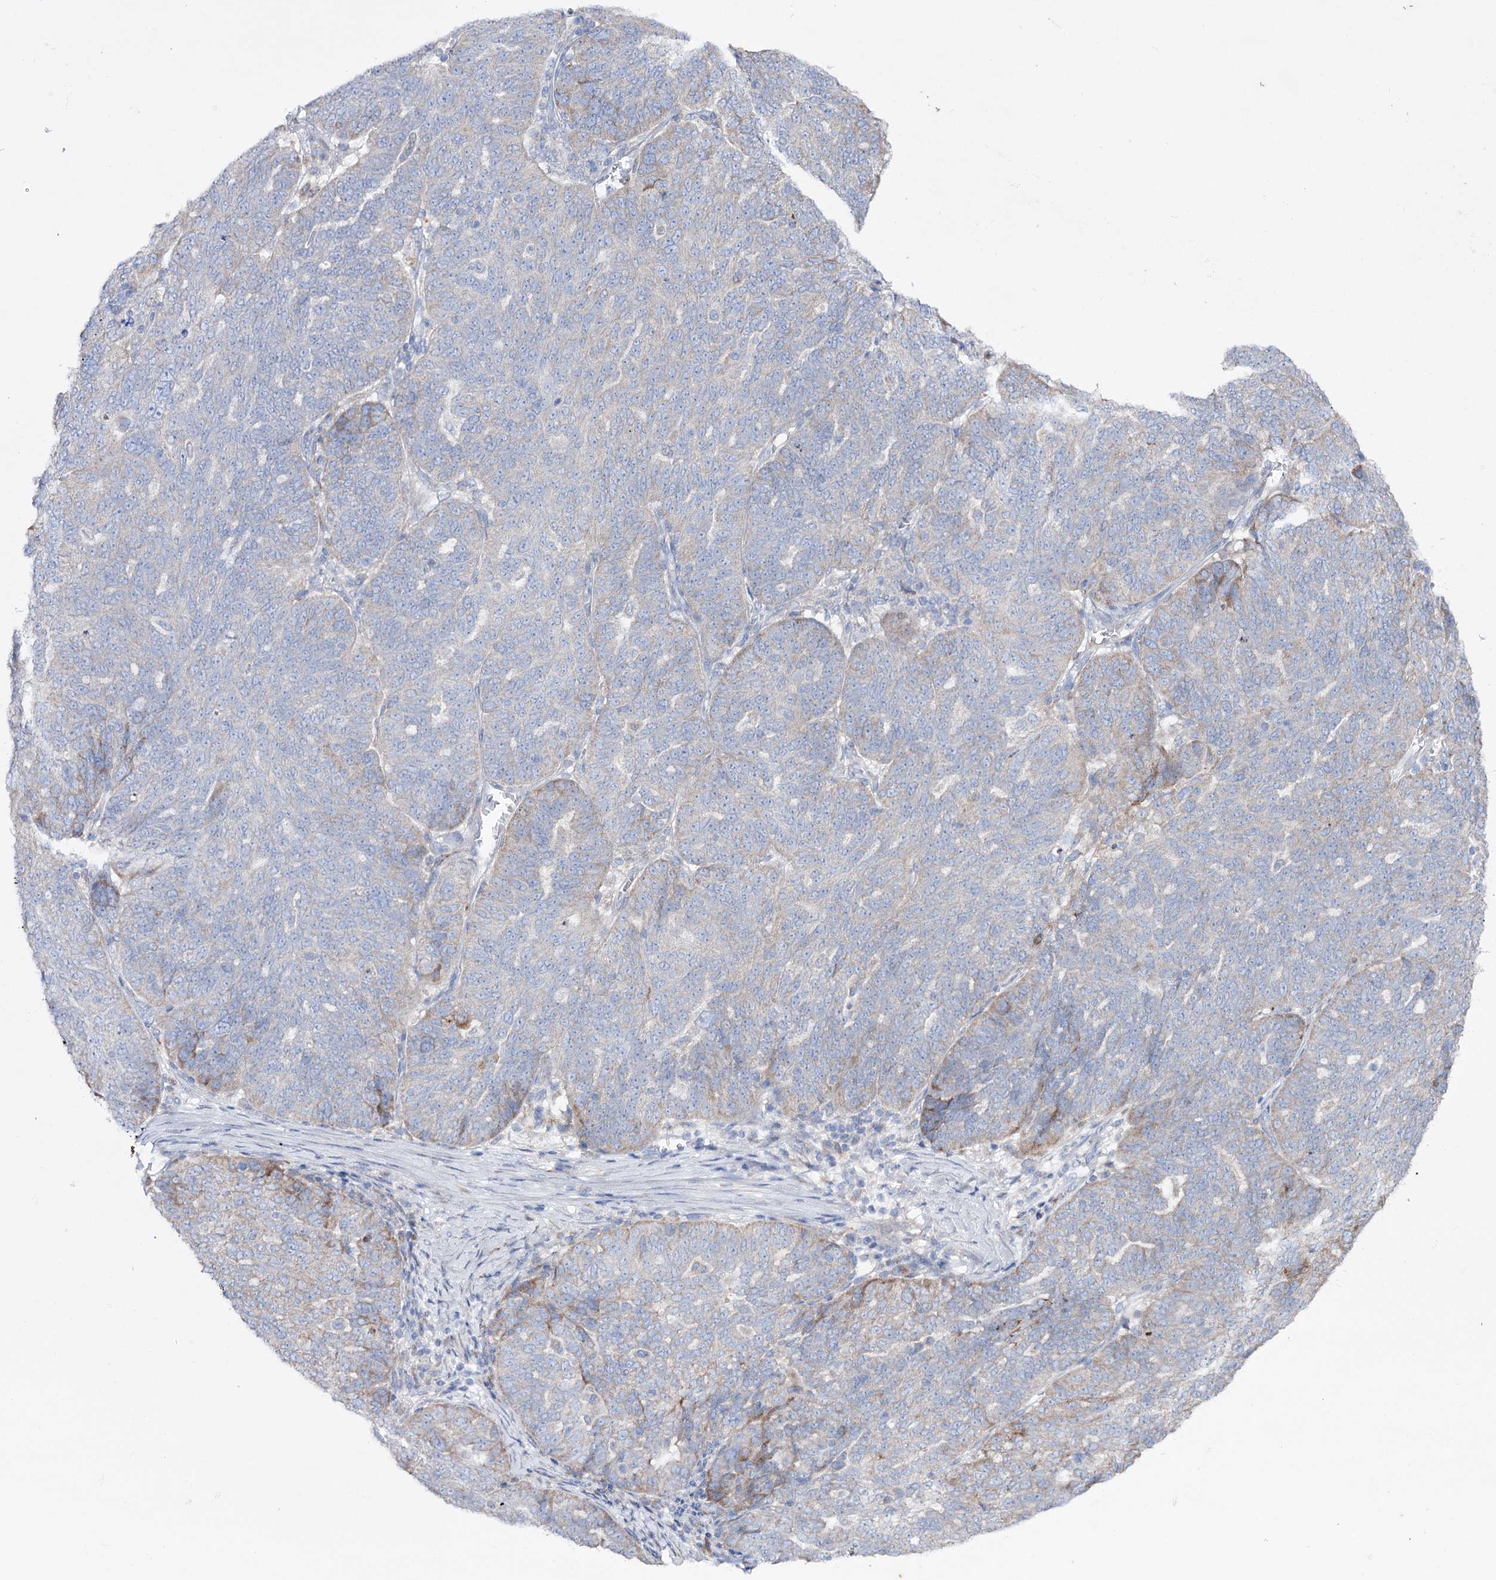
{"staining": {"intensity": "weak", "quantity": "<25%", "location": "cytoplasmic/membranous"}, "tissue": "ovarian cancer", "cell_type": "Tumor cells", "image_type": "cancer", "snomed": [{"axis": "morphology", "description": "Cystadenocarcinoma, serous, NOS"}, {"axis": "topography", "description": "Ovary"}], "caption": "DAB (3,3'-diaminobenzidine) immunohistochemical staining of human serous cystadenocarcinoma (ovarian) reveals no significant positivity in tumor cells.", "gene": "NAGLU", "patient": {"sex": "female", "age": 59}}